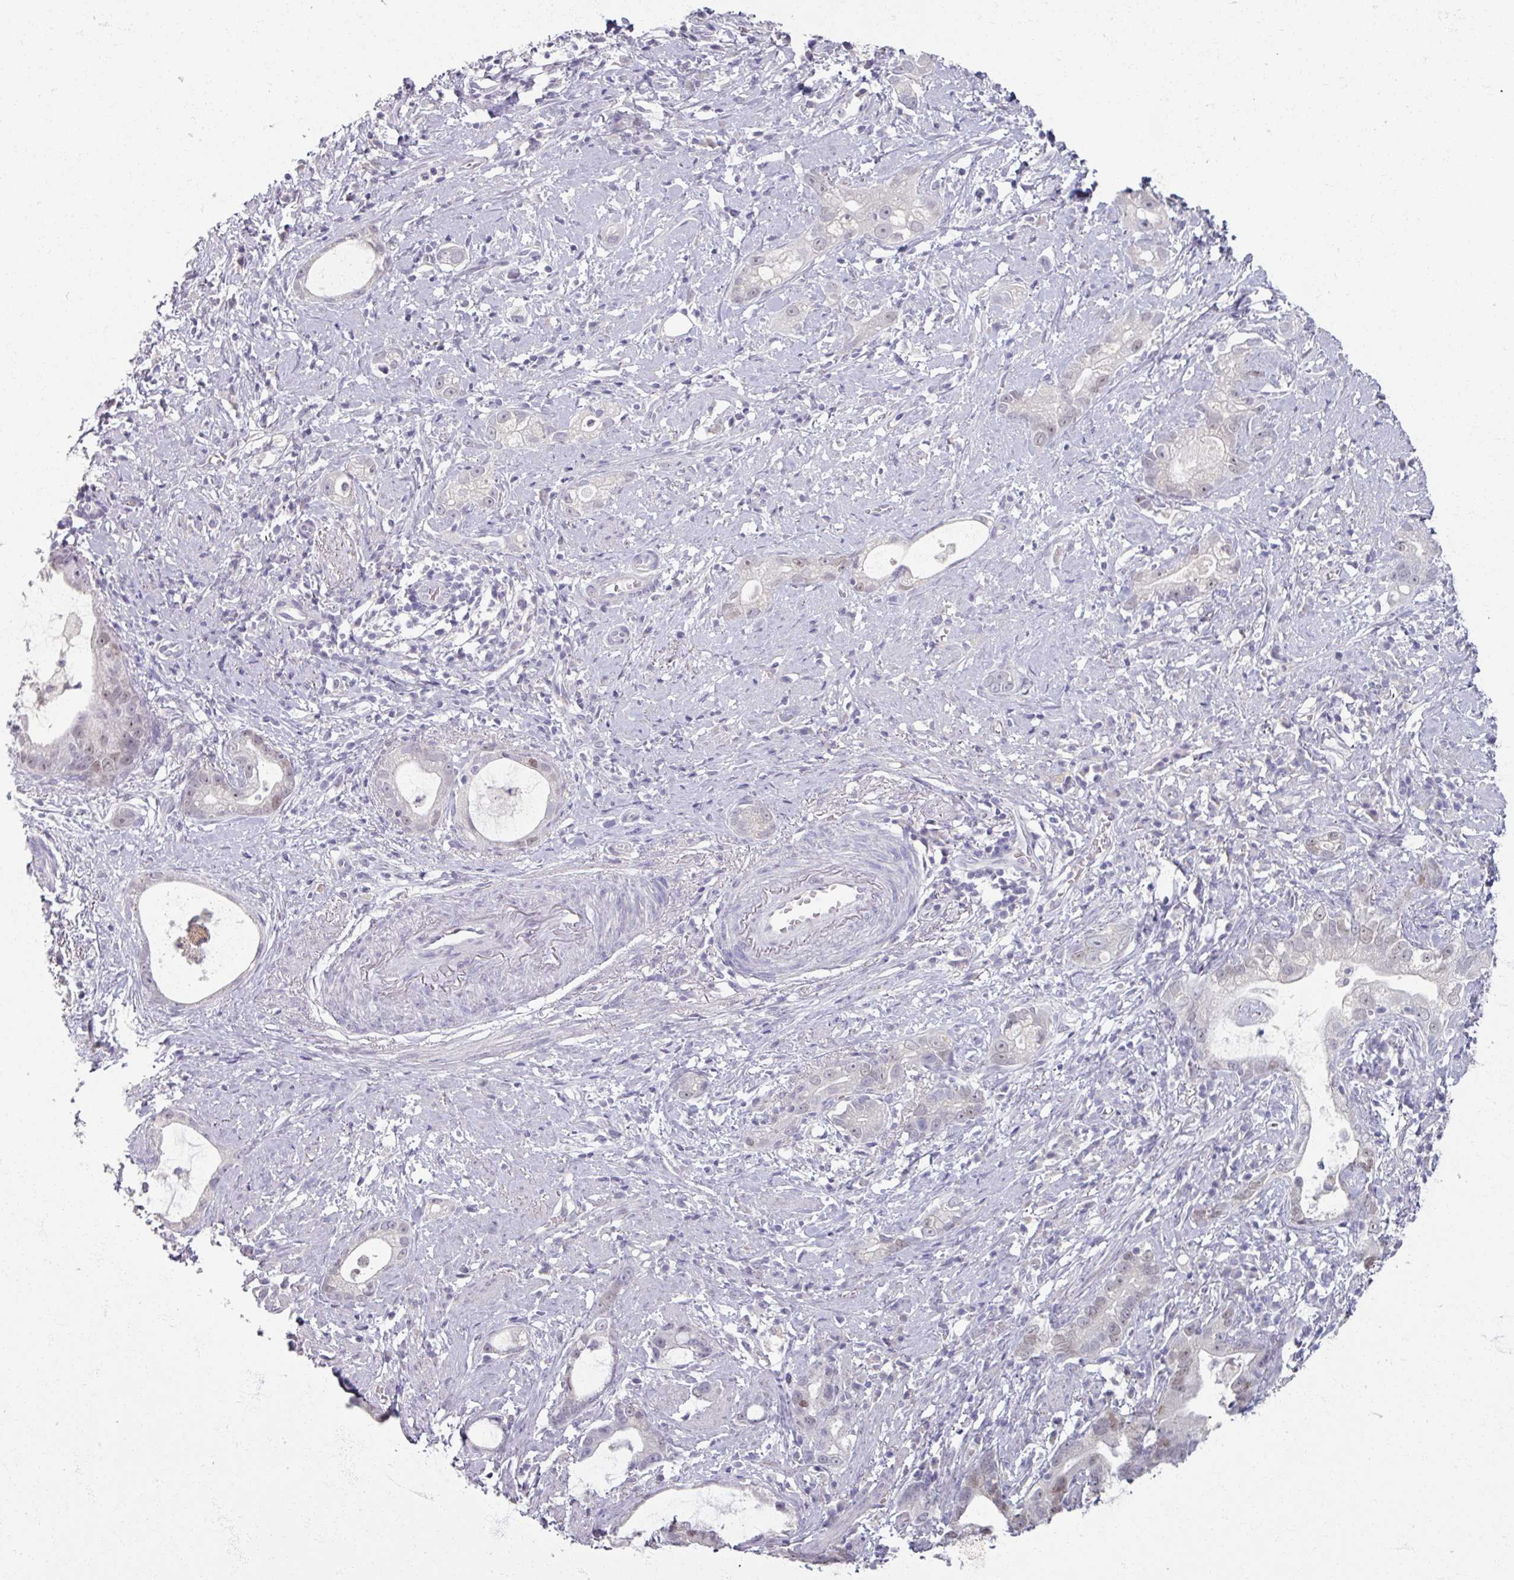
{"staining": {"intensity": "negative", "quantity": "none", "location": "none"}, "tissue": "stomach cancer", "cell_type": "Tumor cells", "image_type": "cancer", "snomed": [{"axis": "morphology", "description": "Adenocarcinoma, NOS"}, {"axis": "topography", "description": "Stomach"}], "caption": "The immunohistochemistry (IHC) histopathology image has no significant expression in tumor cells of stomach cancer (adenocarcinoma) tissue.", "gene": "SOX11", "patient": {"sex": "male", "age": 55}}